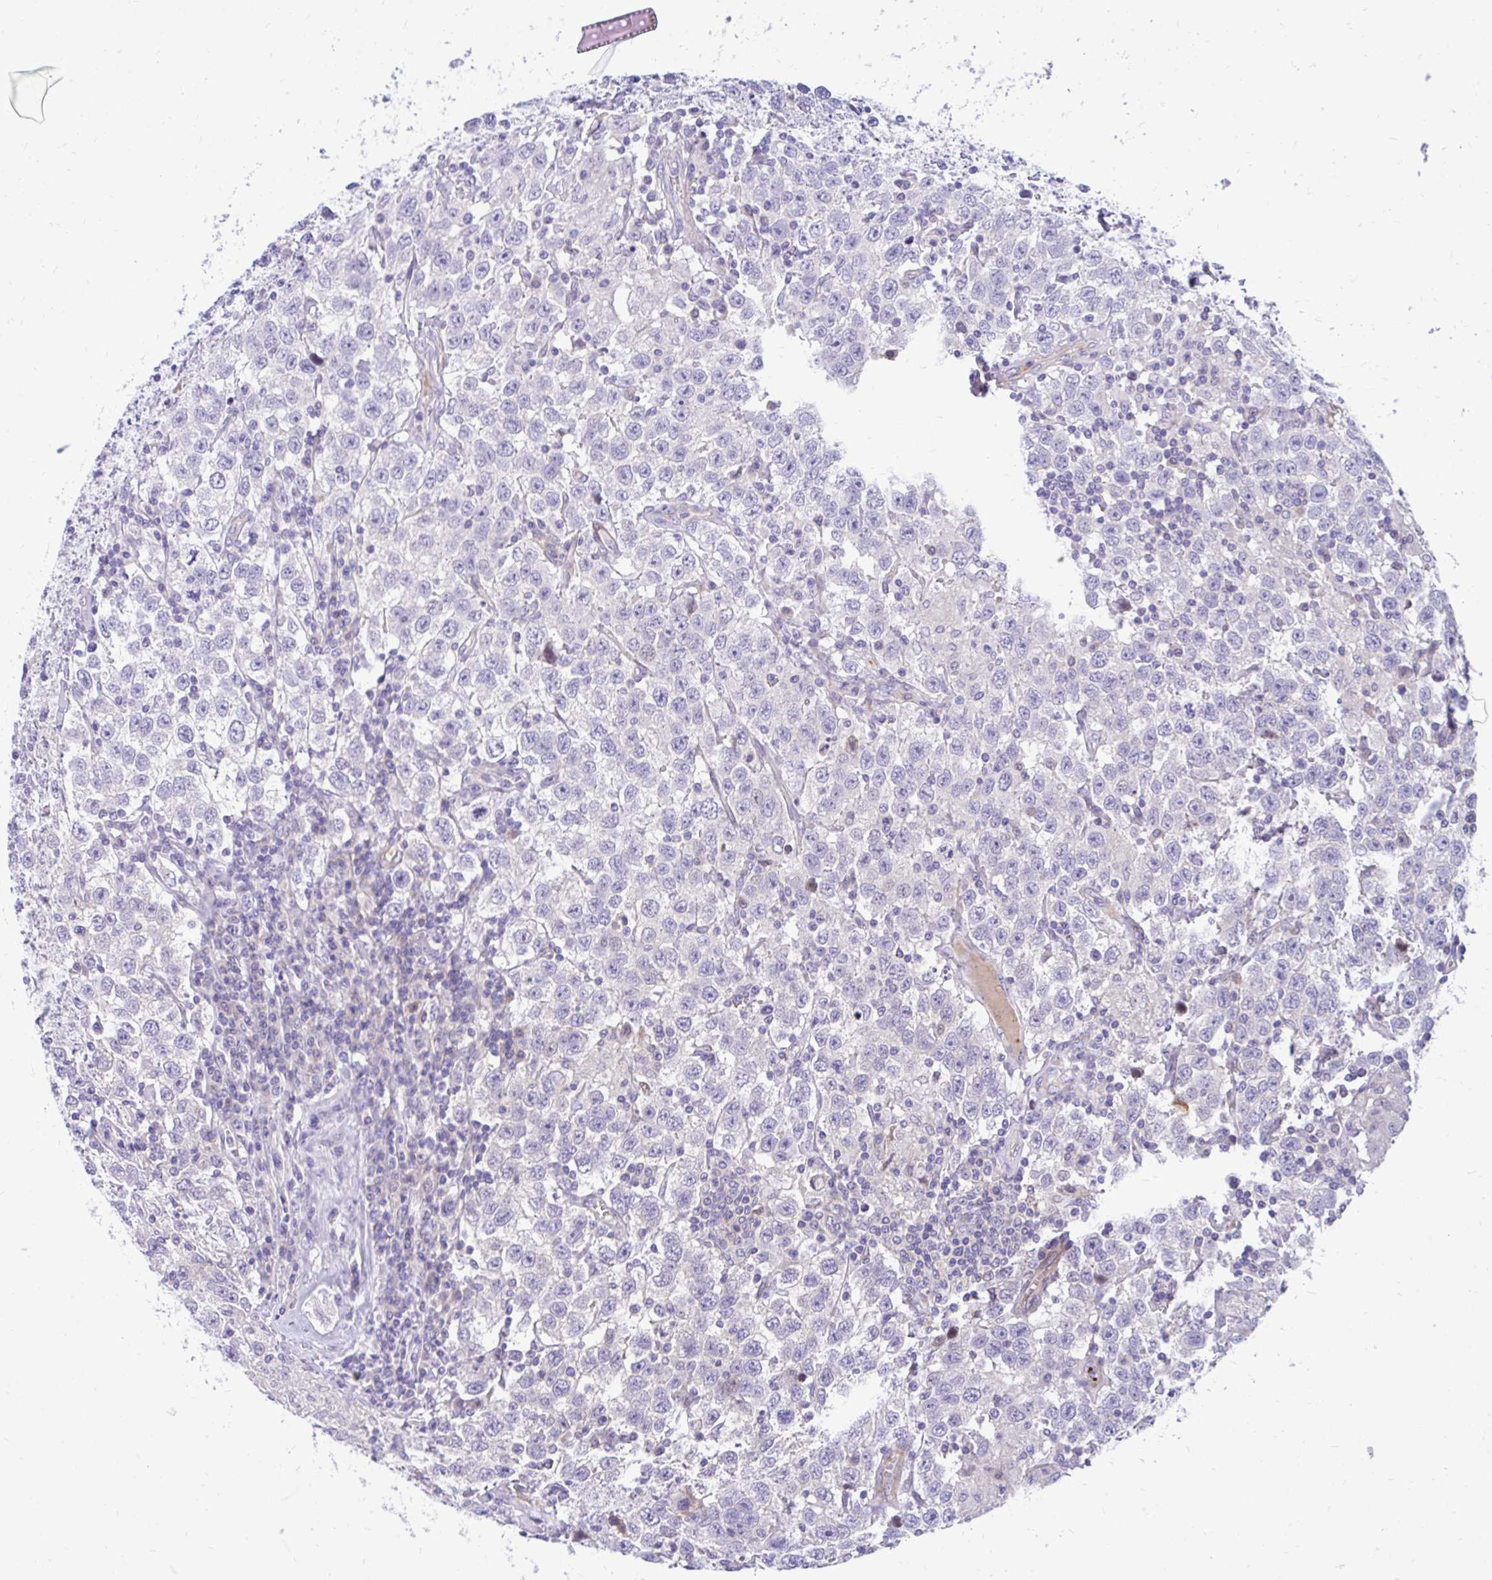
{"staining": {"intensity": "negative", "quantity": "none", "location": "none"}, "tissue": "testis cancer", "cell_type": "Tumor cells", "image_type": "cancer", "snomed": [{"axis": "morphology", "description": "Seminoma, NOS"}, {"axis": "topography", "description": "Testis"}], "caption": "An immunohistochemistry micrograph of testis cancer (seminoma) is shown. There is no staining in tumor cells of testis cancer (seminoma).", "gene": "ESPNL", "patient": {"sex": "male", "age": 41}}